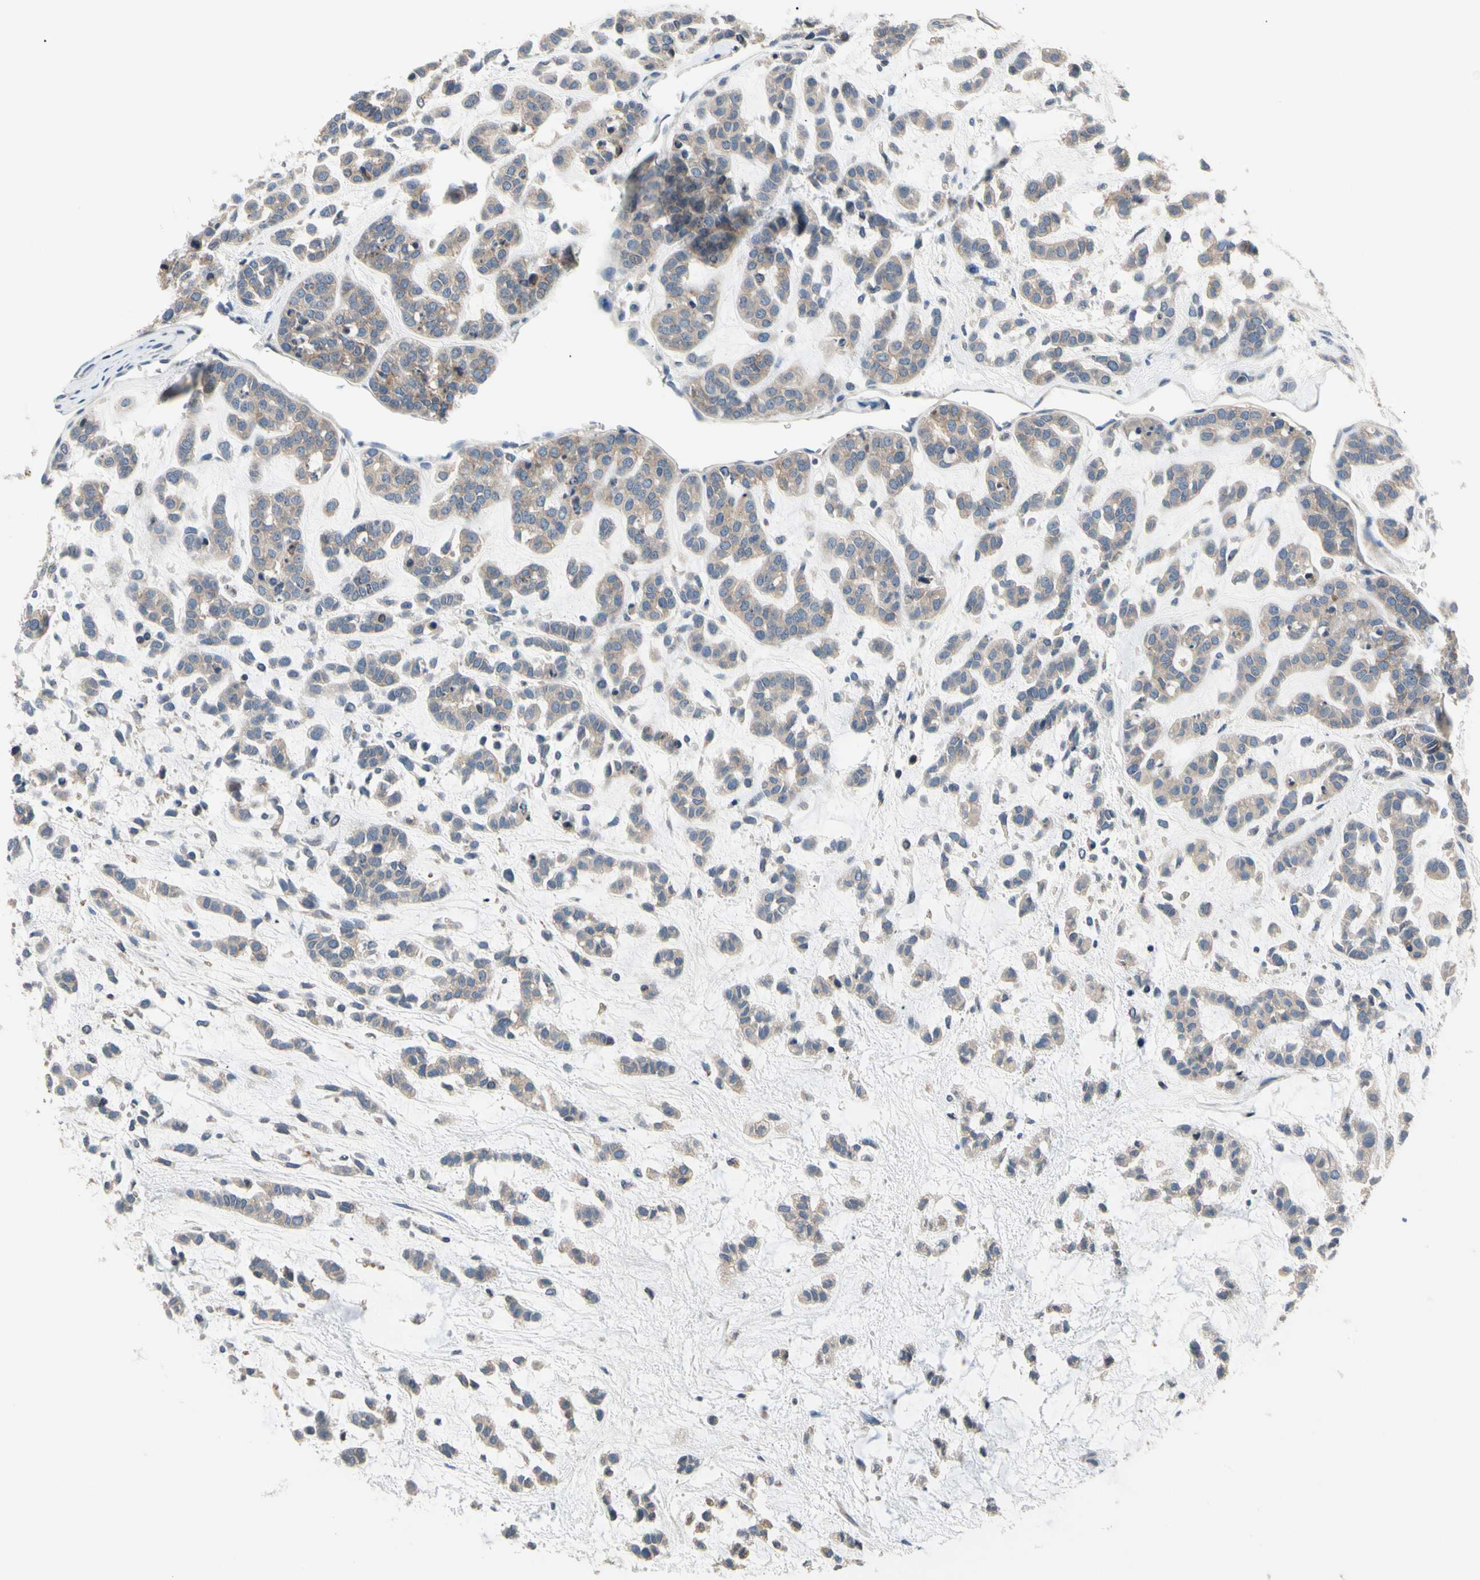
{"staining": {"intensity": "weak", "quantity": ">75%", "location": "cytoplasmic/membranous"}, "tissue": "head and neck cancer", "cell_type": "Tumor cells", "image_type": "cancer", "snomed": [{"axis": "morphology", "description": "Adenocarcinoma, NOS"}, {"axis": "morphology", "description": "Adenoma, NOS"}, {"axis": "topography", "description": "Head-Neck"}], "caption": "Immunohistochemistry (IHC) photomicrograph of human adenoma (head and neck) stained for a protein (brown), which displays low levels of weak cytoplasmic/membranous staining in about >75% of tumor cells.", "gene": "NFASC", "patient": {"sex": "female", "age": 55}}